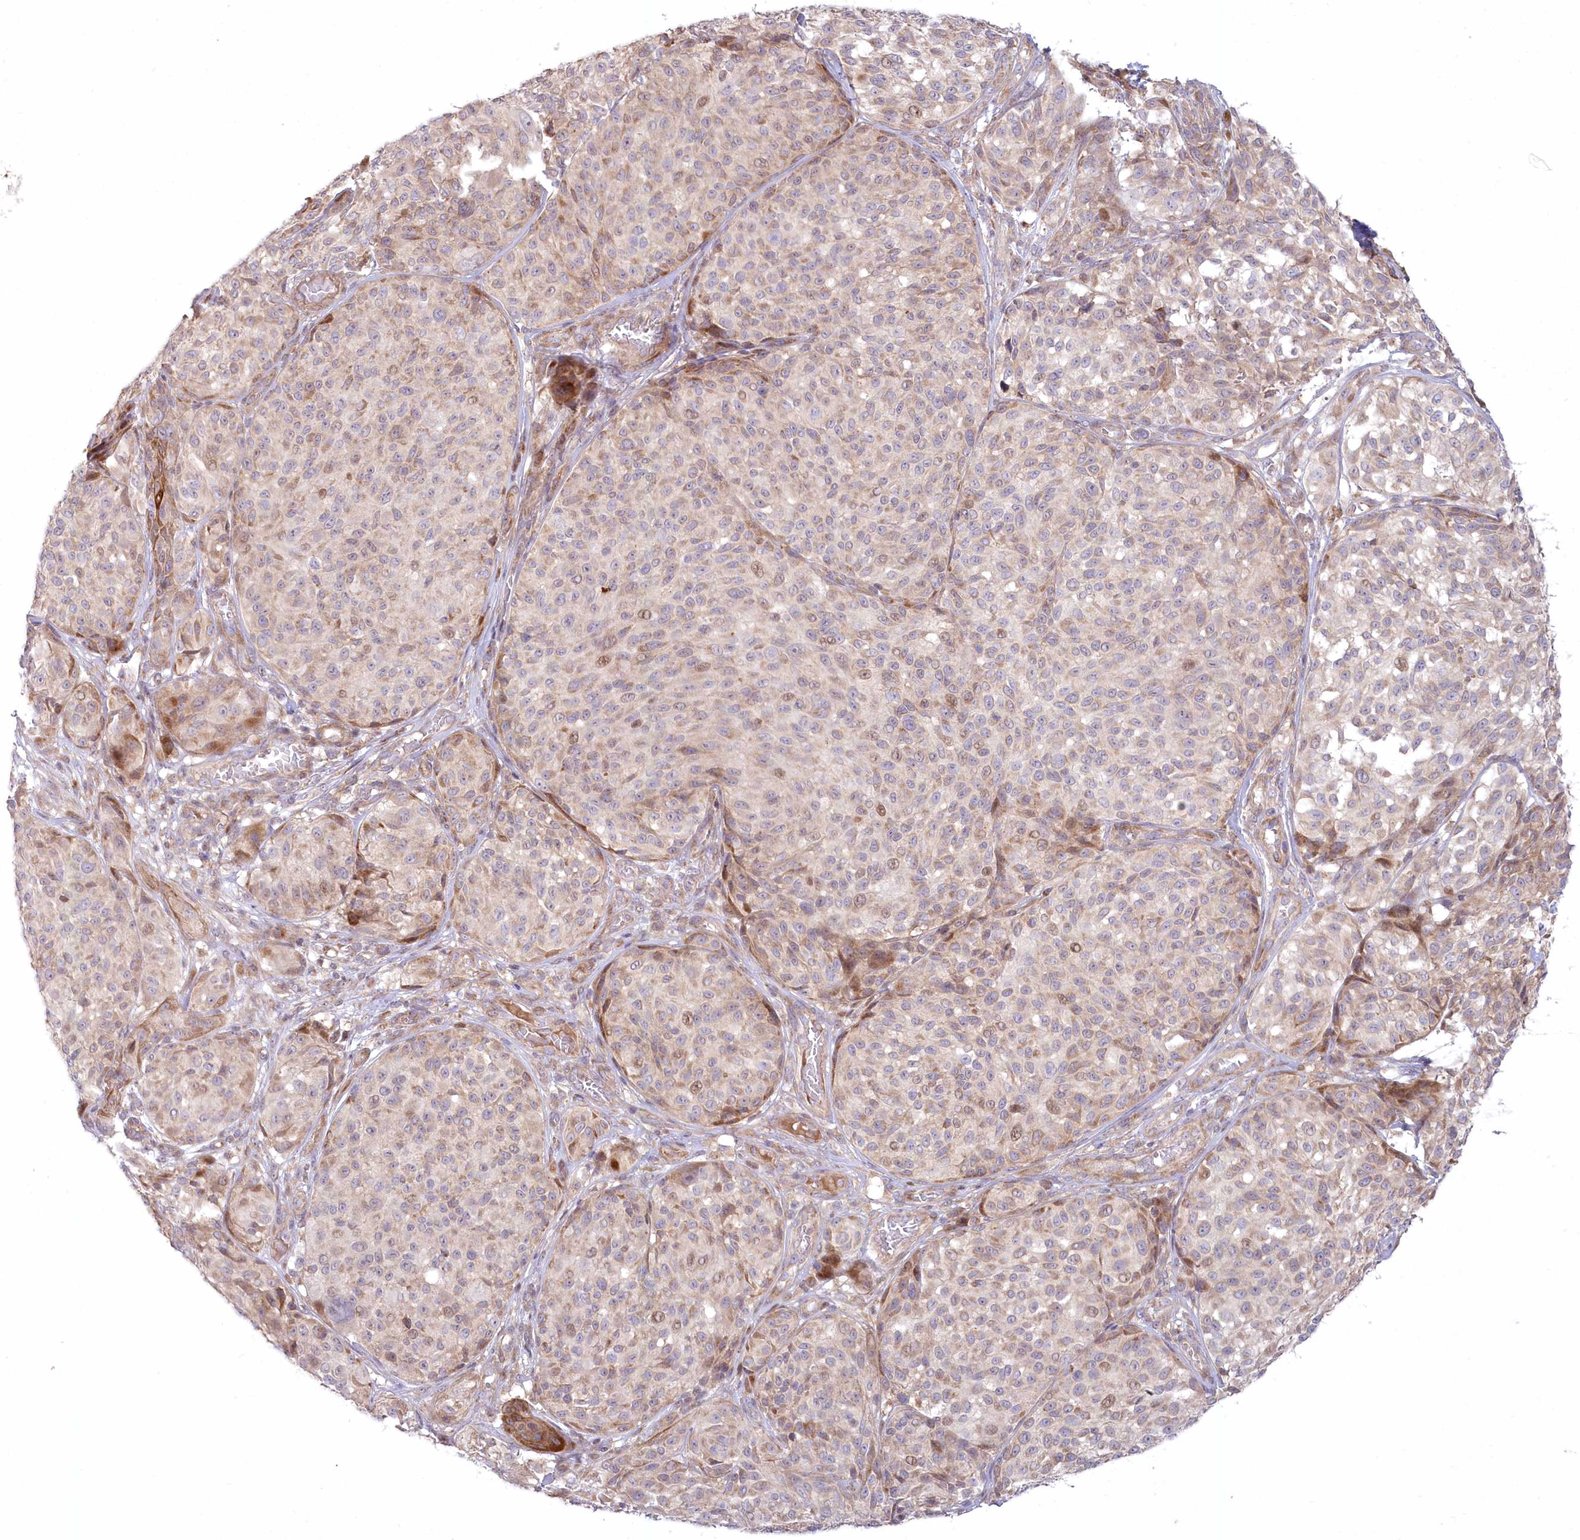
{"staining": {"intensity": "weak", "quantity": "25%-75%", "location": "cytoplasmic/membranous"}, "tissue": "melanoma", "cell_type": "Tumor cells", "image_type": "cancer", "snomed": [{"axis": "morphology", "description": "Malignant melanoma, NOS"}, {"axis": "topography", "description": "Skin"}], "caption": "DAB (3,3'-diaminobenzidine) immunohistochemical staining of malignant melanoma reveals weak cytoplasmic/membranous protein positivity in approximately 25%-75% of tumor cells. (brown staining indicates protein expression, while blue staining denotes nuclei).", "gene": "MTG1", "patient": {"sex": "male", "age": 83}}